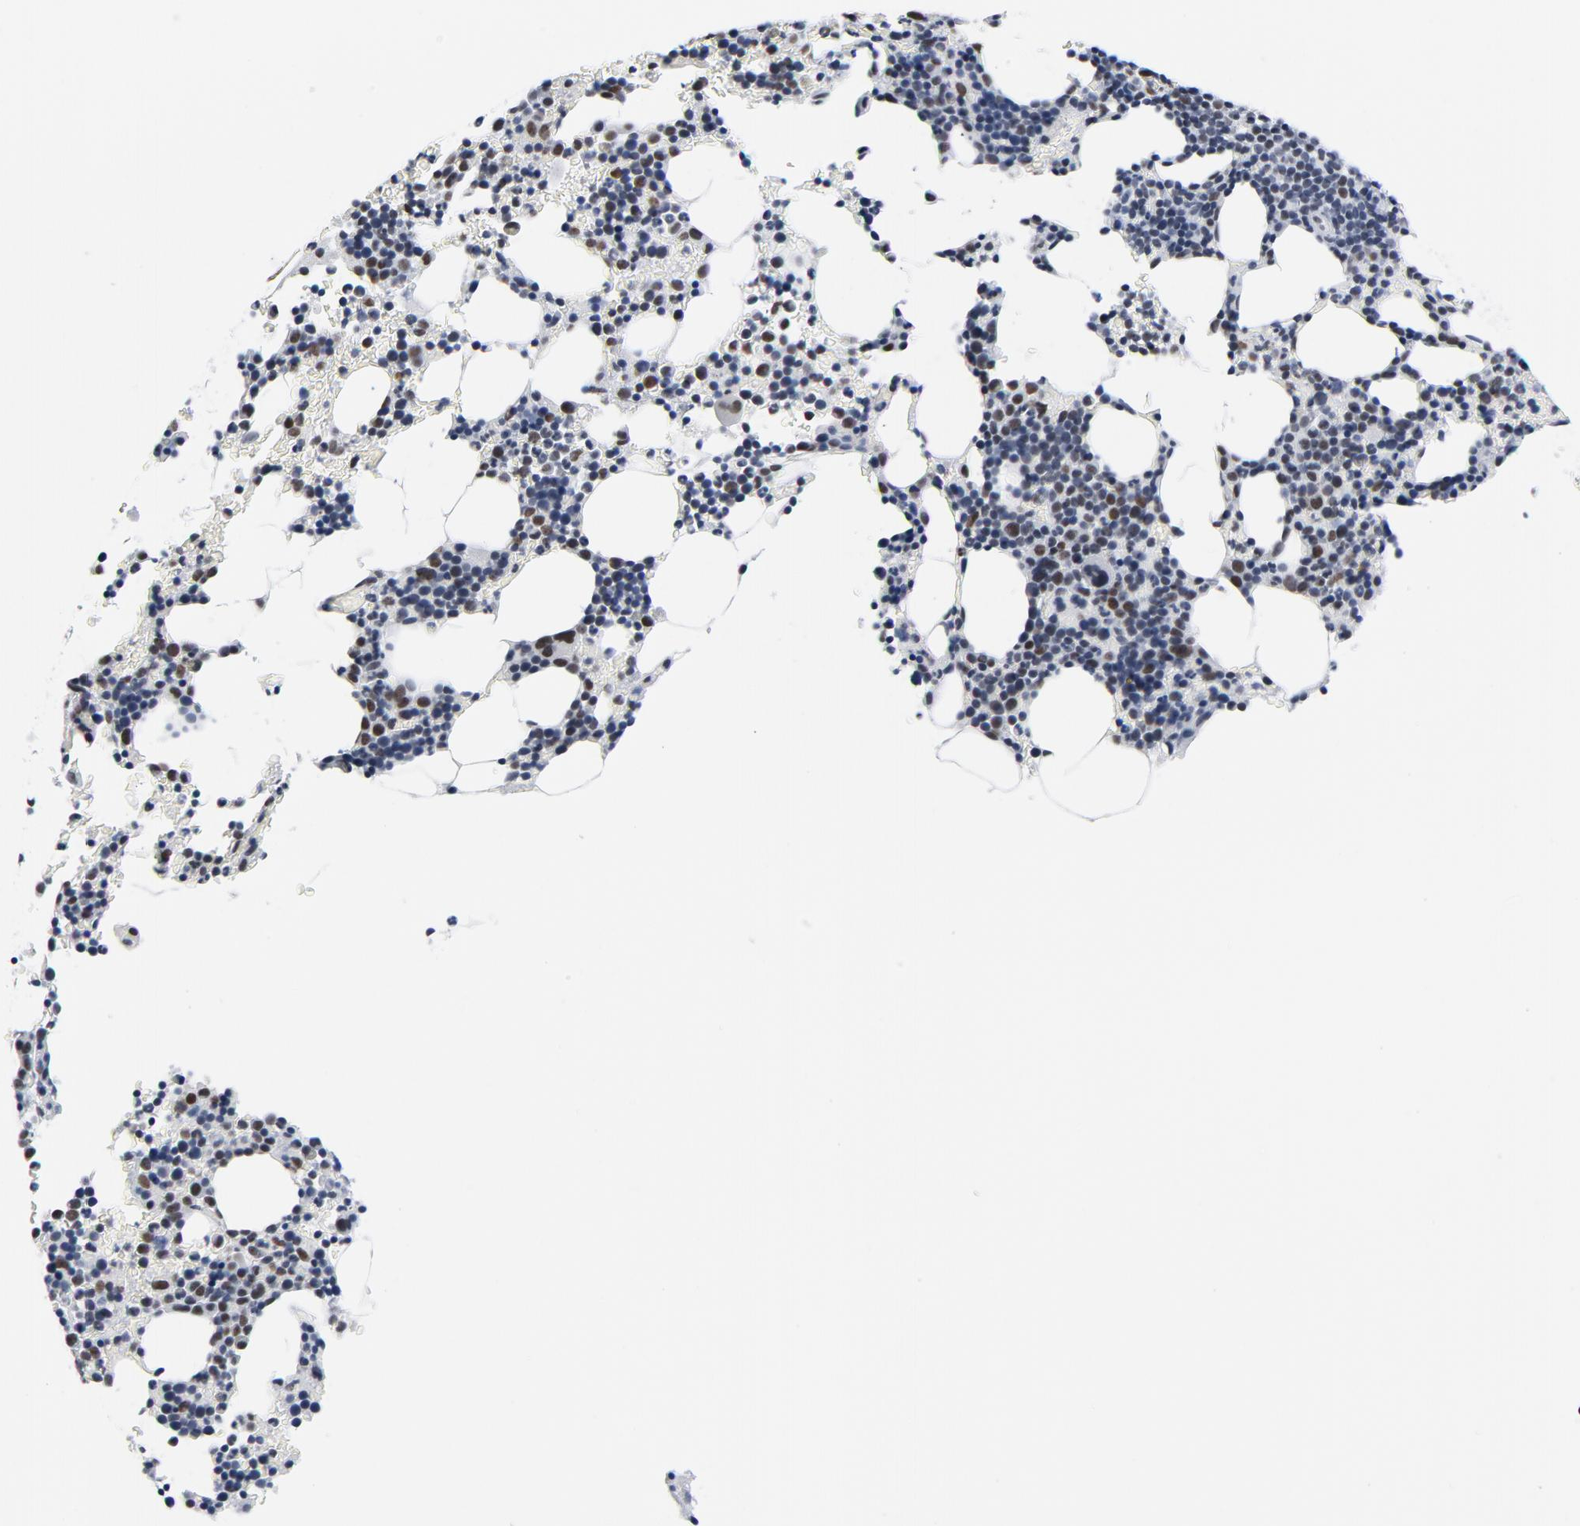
{"staining": {"intensity": "moderate", "quantity": "<25%", "location": "nuclear"}, "tissue": "bone marrow", "cell_type": "Hematopoietic cells", "image_type": "normal", "snomed": [{"axis": "morphology", "description": "Normal tissue, NOS"}, {"axis": "topography", "description": "Bone marrow"}], "caption": "An immunohistochemistry (IHC) micrograph of normal tissue is shown. Protein staining in brown labels moderate nuclear positivity in bone marrow within hematopoietic cells. Nuclei are stained in blue.", "gene": "CSTF2", "patient": {"sex": "female", "age": 78}}